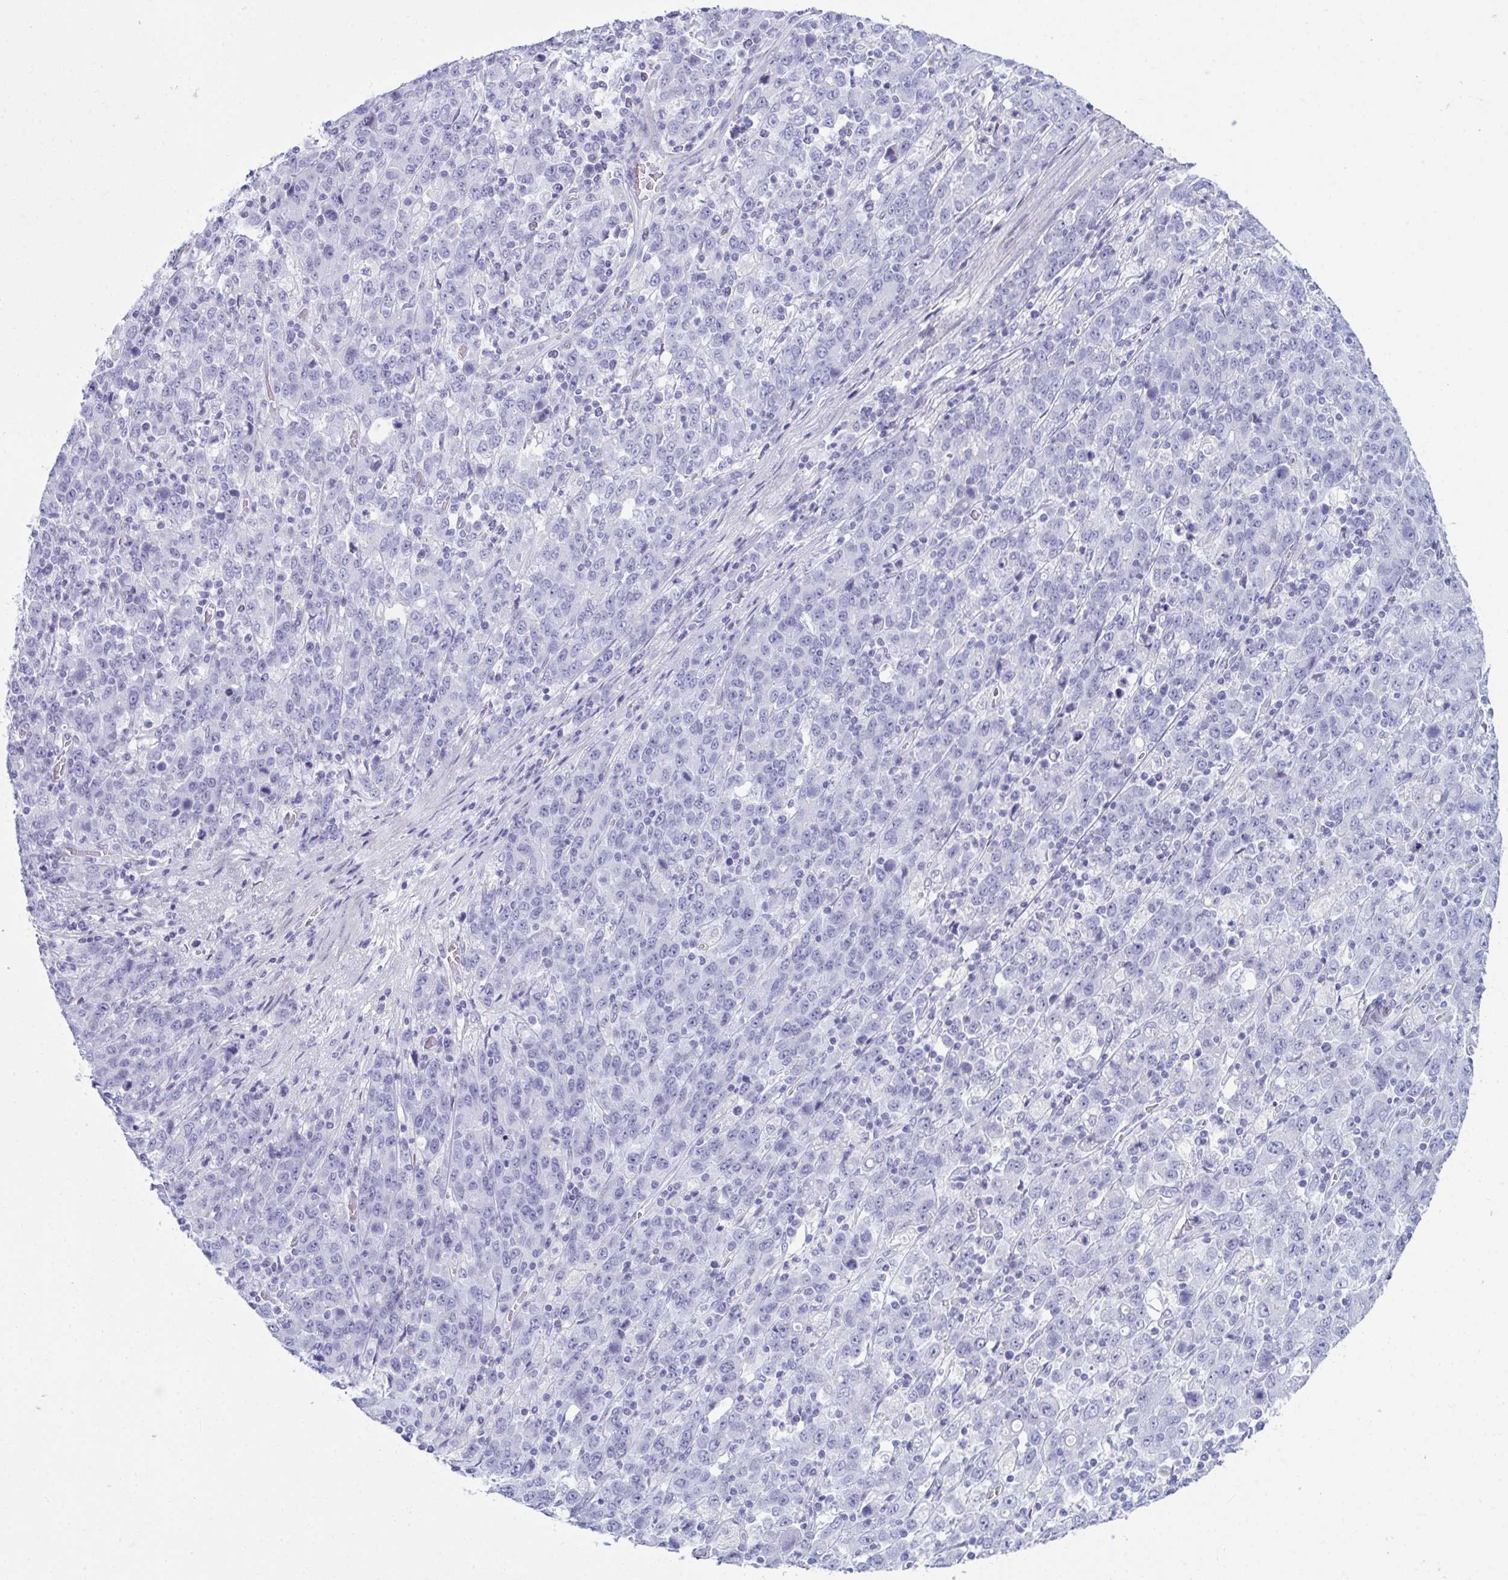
{"staining": {"intensity": "negative", "quantity": "none", "location": "none"}, "tissue": "stomach cancer", "cell_type": "Tumor cells", "image_type": "cancer", "snomed": [{"axis": "morphology", "description": "Adenocarcinoma, NOS"}, {"axis": "topography", "description": "Stomach, upper"}], "caption": "The histopathology image exhibits no significant staining in tumor cells of stomach adenocarcinoma. Nuclei are stained in blue.", "gene": "BBS1", "patient": {"sex": "male", "age": 69}}